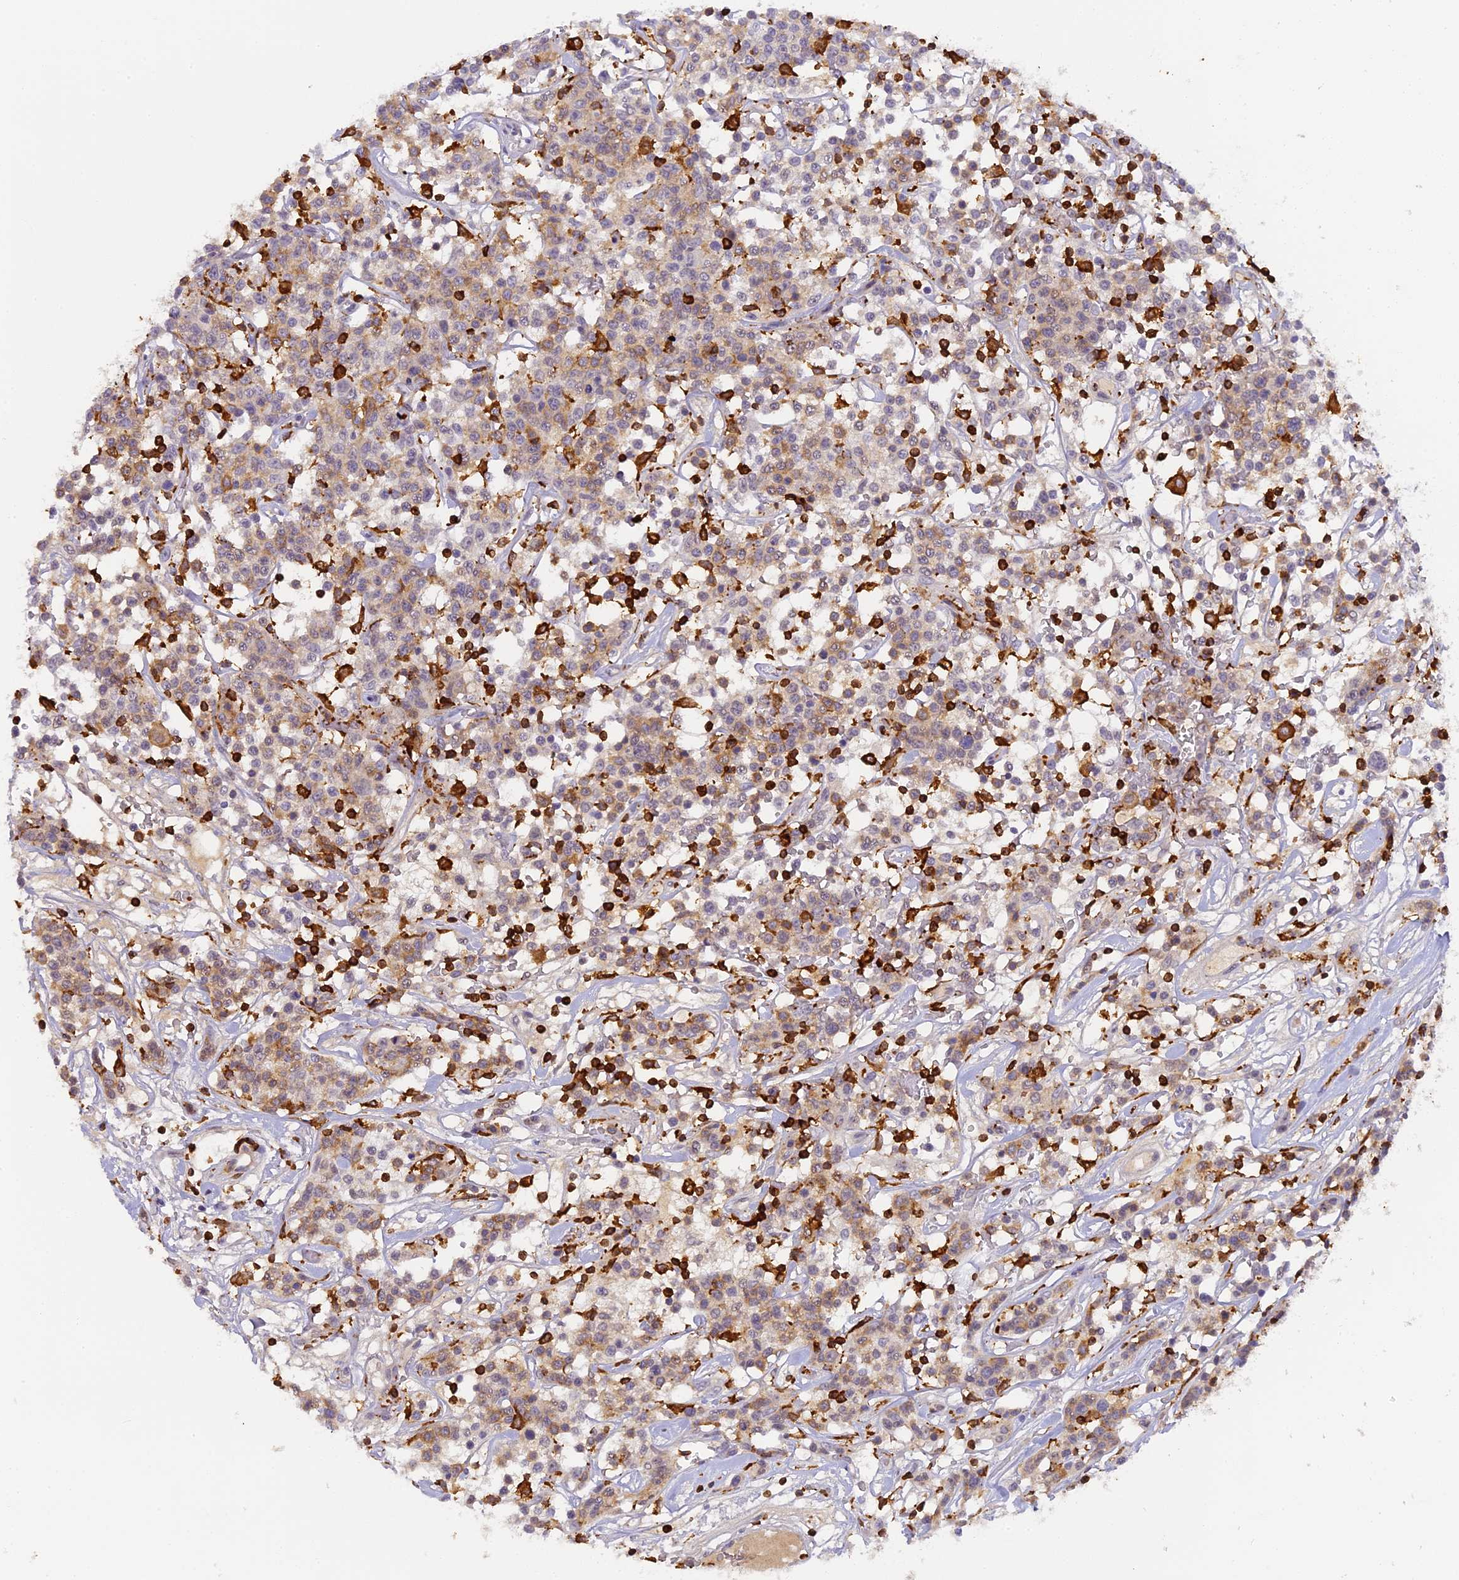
{"staining": {"intensity": "weak", "quantity": "25%-75%", "location": "cytoplasmic/membranous"}, "tissue": "lymphoma", "cell_type": "Tumor cells", "image_type": "cancer", "snomed": [{"axis": "morphology", "description": "Malignant lymphoma, non-Hodgkin's type, Low grade"}, {"axis": "topography", "description": "Small intestine"}], "caption": "Immunohistochemistry (DAB (3,3'-diaminobenzidine)) staining of malignant lymphoma, non-Hodgkin's type (low-grade) shows weak cytoplasmic/membranous protein positivity in about 25%-75% of tumor cells.", "gene": "FYB1", "patient": {"sex": "female", "age": 59}}